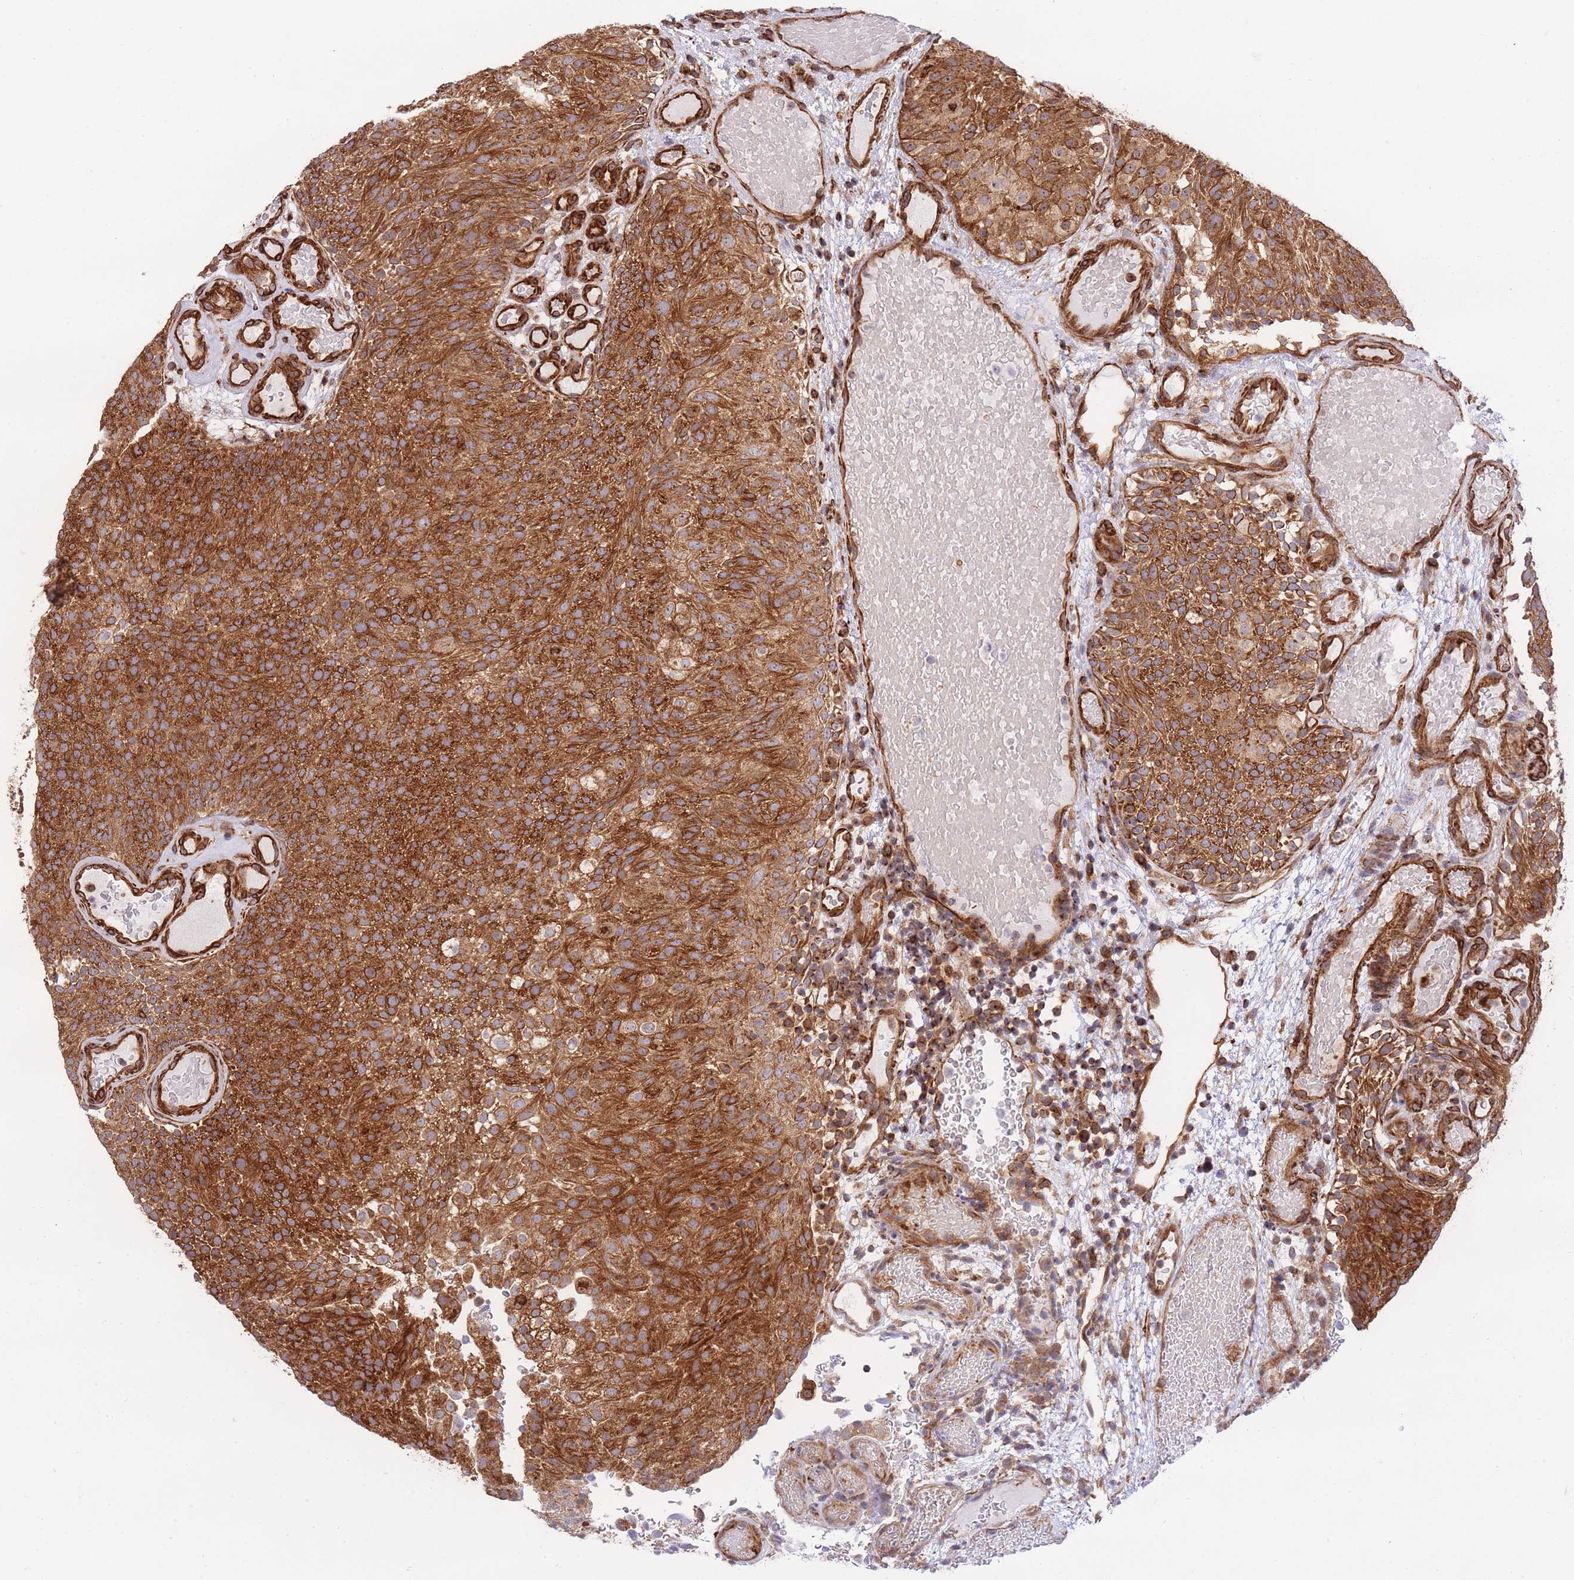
{"staining": {"intensity": "strong", "quantity": ">75%", "location": "cytoplasmic/membranous"}, "tissue": "urothelial cancer", "cell_type": "Tumor cells", "image_type": "cancer", "snomed": [{"axis": "morphology", "description": "Urothelial carcinoma, Low grade"}, {"axis": "topography", "description": "Urinary bladder"}], "caption": "This image exhibits immunohistochemistry staining of urothelial carcinoma (low-grade), with high strong cytoplasmic/membranous expression in approximately >75% of tumor cells.", "gene": "EXOSC8", "patient": {"sex": "male", "age": 78}}